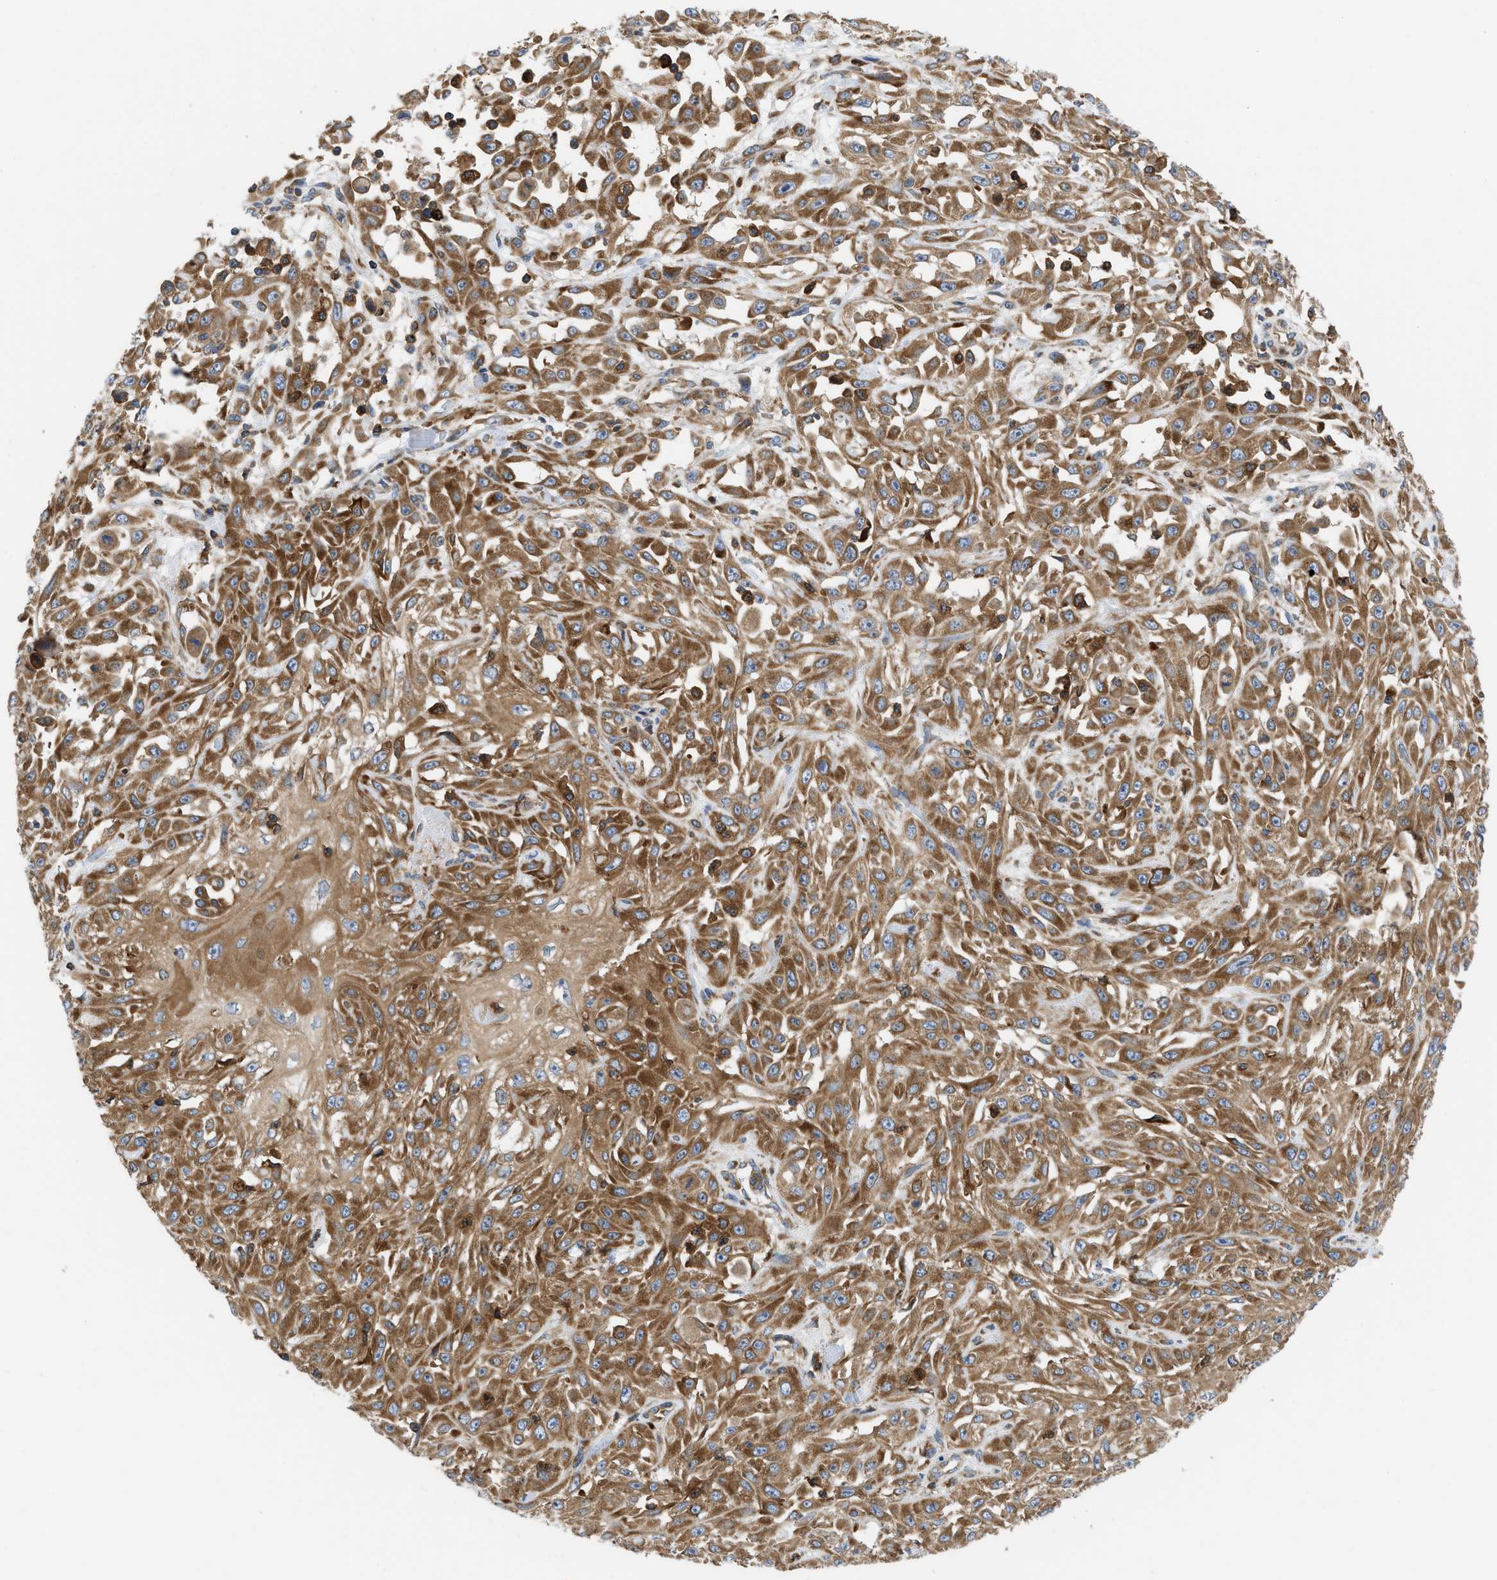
{"staining": {"intensity": "moderate", "quantity": ">75%", "location": "cytoplasmic/membranous"}, "tissue": "skin cancer", "cell_type": "Tumor cells", "image_type": "cancer", "snomed": [{"axis": "morphology", "description": "Squamous cell carcinoma, NOS"}, {"axis": "morphology", "description": "Squamous cell carcinoma, metastatic, NOS"}, {"axis": "topography", "description": "Skin"}, {"axis": "topography", "description": "Lymph node"}], "caption": "A histopathology image of human squamous cell carcinoma (skin) stained for a protein demonstrates moderate cytoplasmic/membranous brown staining in tumor cells.", "gene": "GPAT4", "patient": {"sex": "male", "age": 75}}